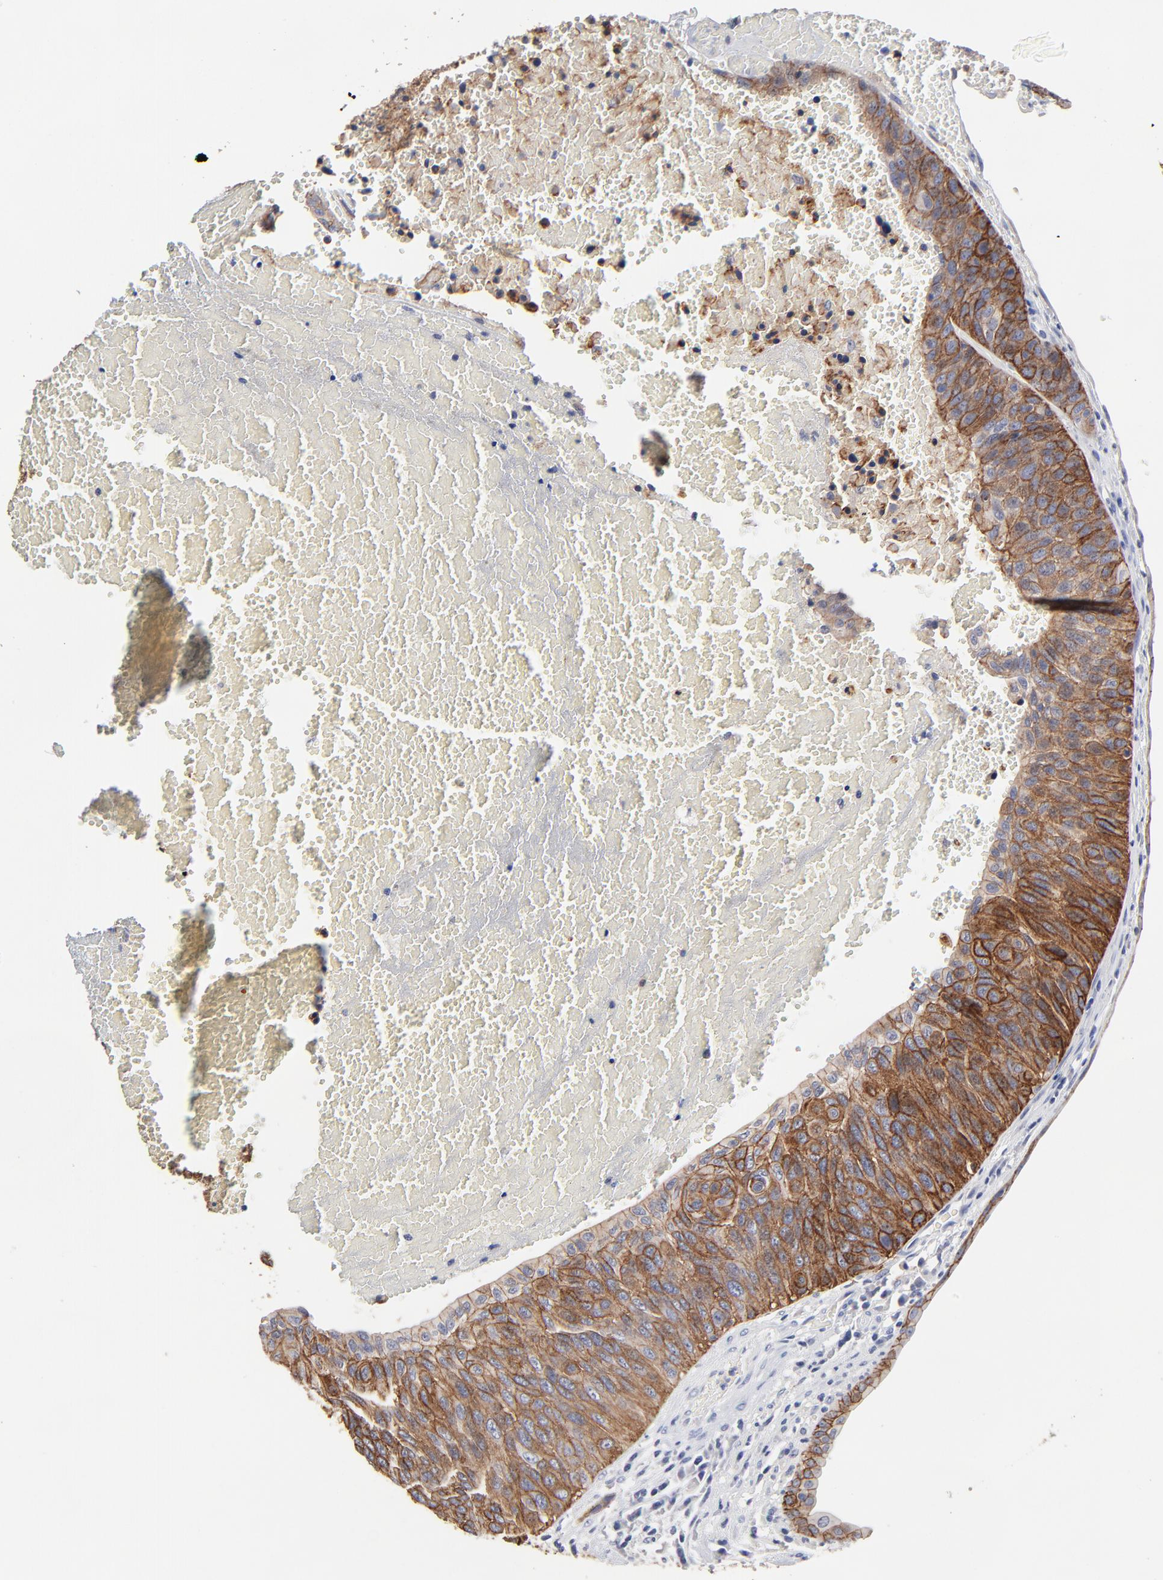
{"staining": {"intensity": "moderate", "quantity": "25%-75%", "location": "cytoplasmic/membranous"}, "tissue": "urothelial cancer", "cell_type": "Tumor cells", "image_type": "cancer", "snomed": [{"axis": "morphology", "description": "Urothelial carcinoma, High grade"}, {"axis": "topography", "description": "Urinary bladder"}], "caption": "Protein expression analysis of high-grade urothelial carcinoma reveals moderate cytoplasmic/membranous staining in about 25%-75% of tumor cells. Immunohistochemistry (ihc) stains the protein in brown and the nuclei are stained blue.", "gene": "CXADR", "patient": {"sex": "male", "age": 66}}